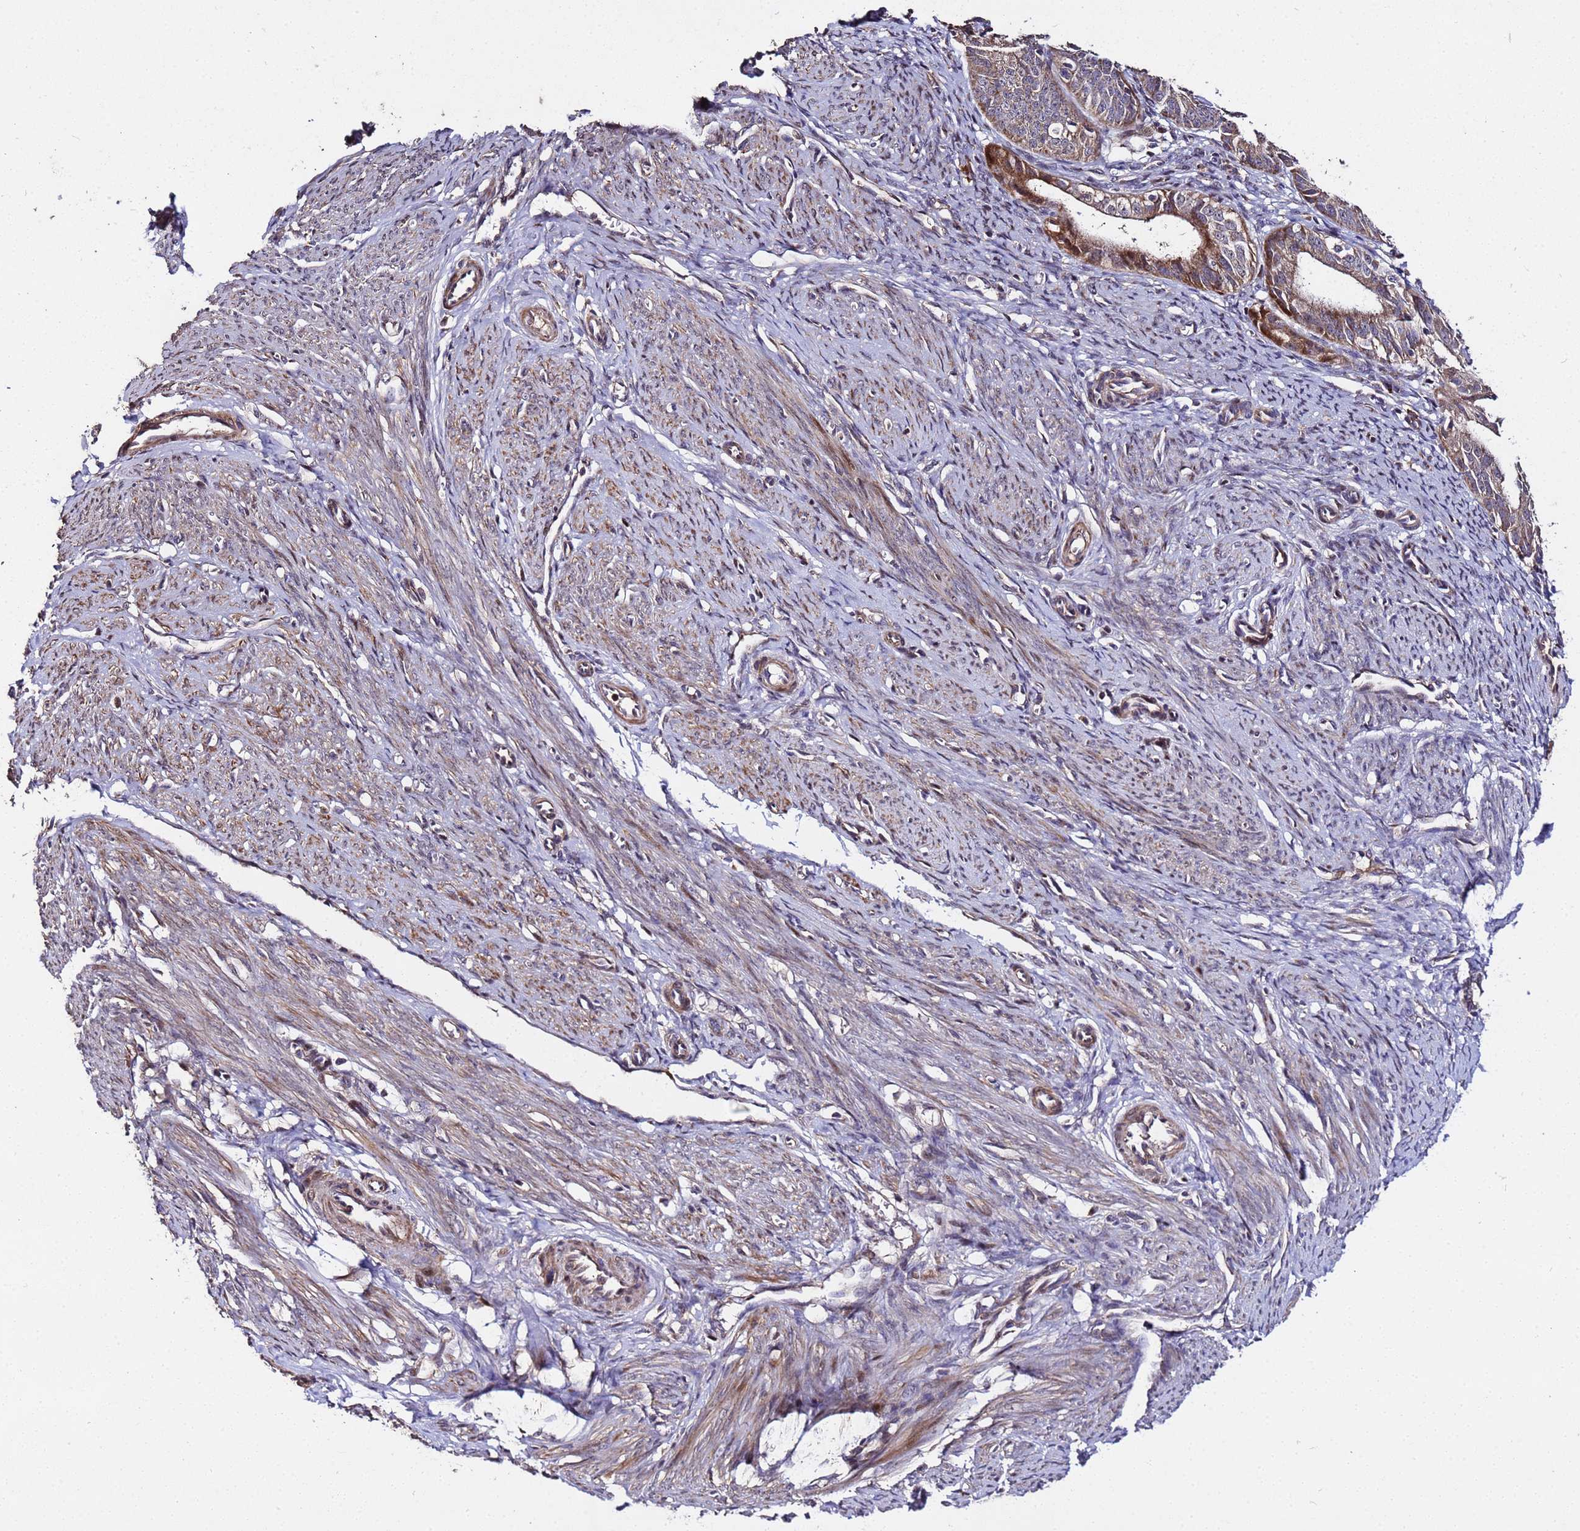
{"staining": {"intensity": "moderate", "quantity": ">75%", "location": "cytoplasmic/membranous"}, "tissue": "endometrial cancer", "cell_type": "Tumor cells", "image_type": "cancer", "snomed": [{"axis": "morphology", "description": "Adenocarcinoma, NOS"}, {"axis": "topography", "description": "Endometrium"}], "caption": "Endometrial cancer (adenocarcinoma) stained for a protein (brown) shows moderate cytoplasmic/membranous positive staining in approximately >75% of tumor cells.", "gene": "WNK4", "patient": {"sex": "female", "age": 51}}